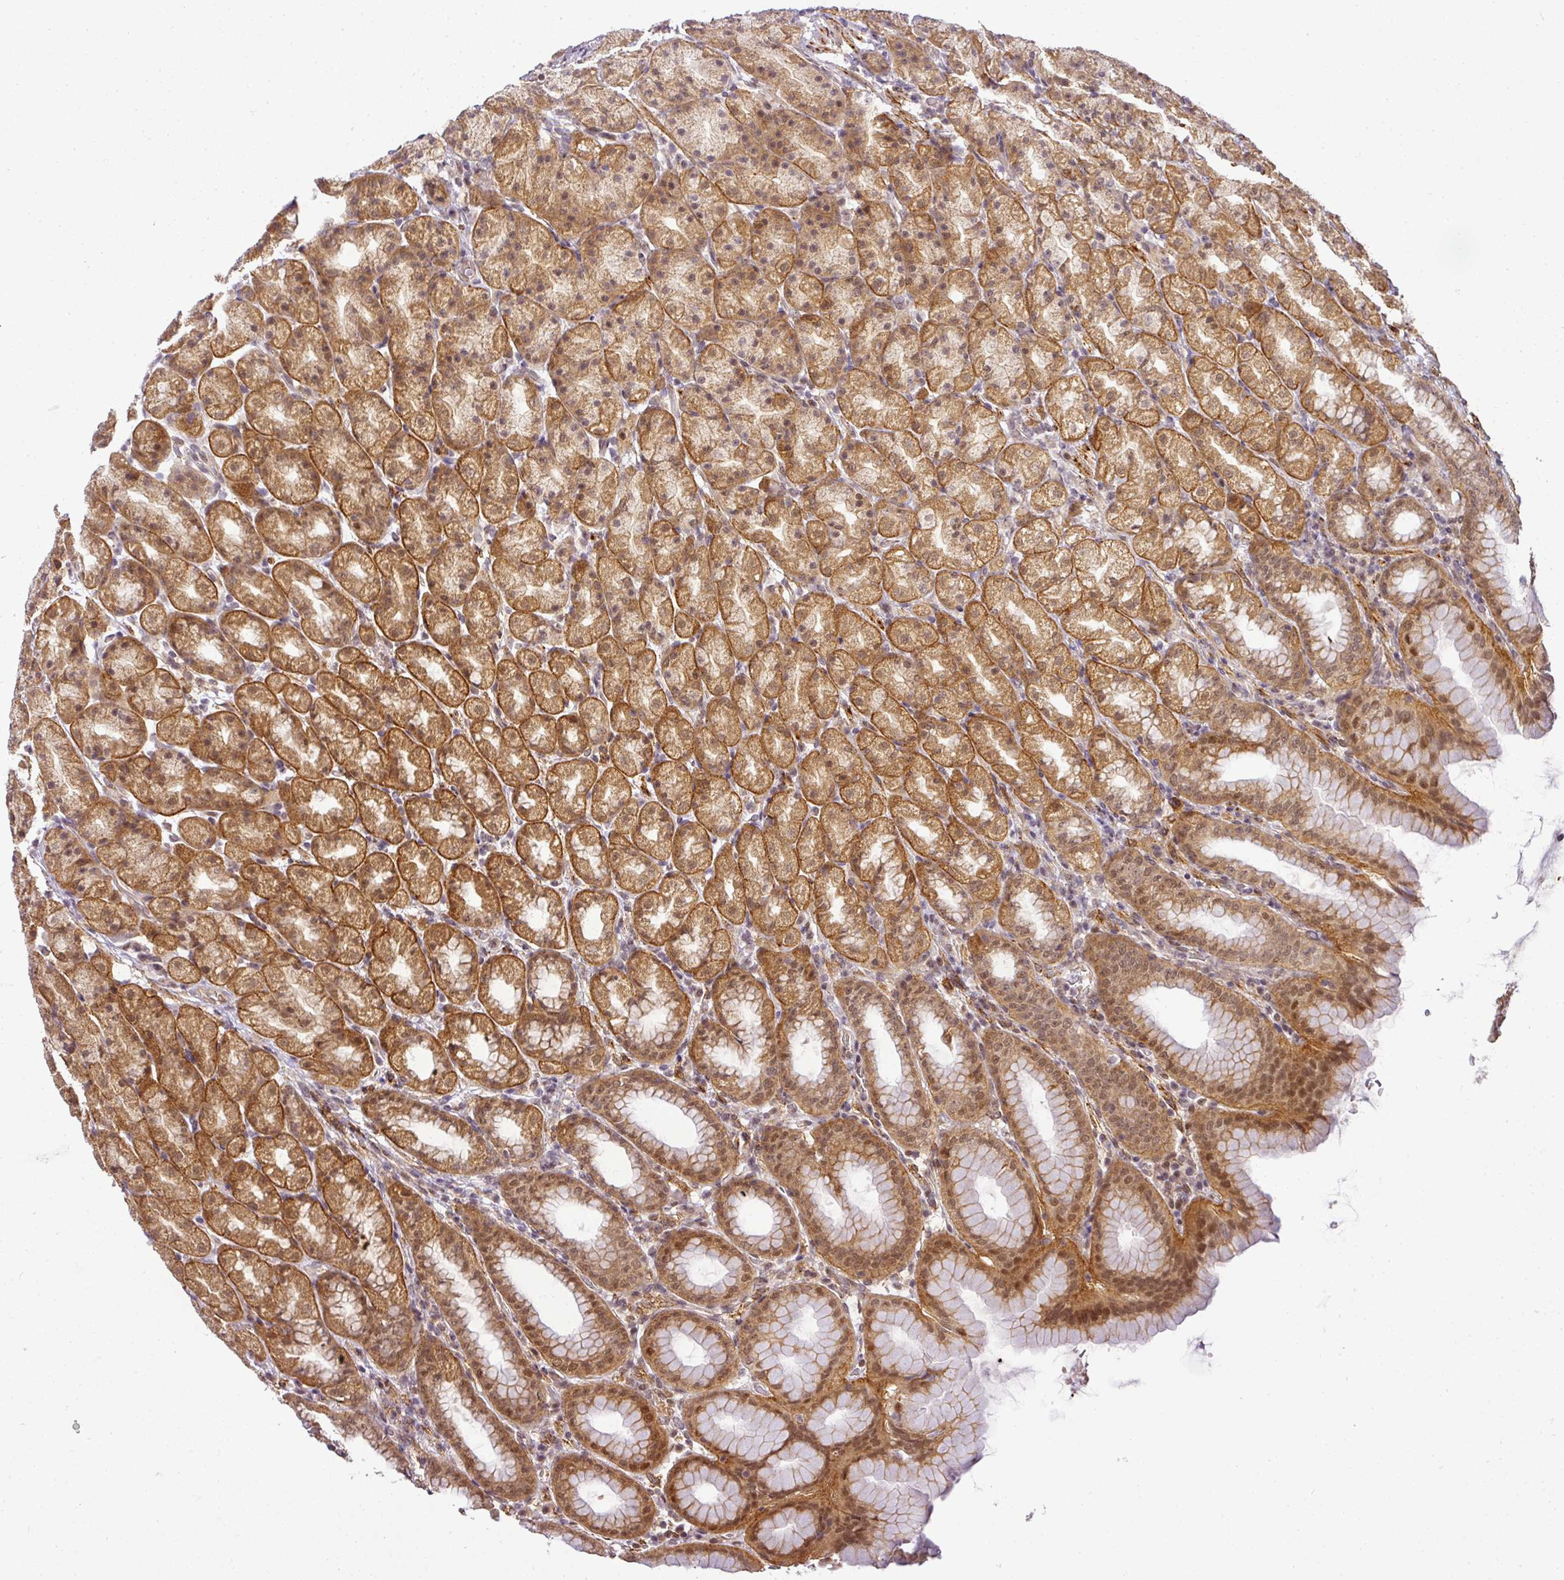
{"staining": {"intensity": "moderate", "quantity": ">75%", "location": "cytoplasmic/membranous,nuclear"}, "tissue": "stomach", "cell_type": "Glandular cells", "image_type": "normal", "snomed": [{"axis": "morphology", "description": "Normal tissue, NOS"}, {"axis": "topography", "description": "Stomach, upper"}, {"axis": "topography", "description": "Stomach"}], "caption": "Immunohistochemical staining of unremarkable stomach displays >75% levels of moderate cytoplasmic/membranous,nuclear protein positivity in about >75% of glandular cells.", "gene": "C1orf226", "patient": {"sex": "male", "age": 68}}